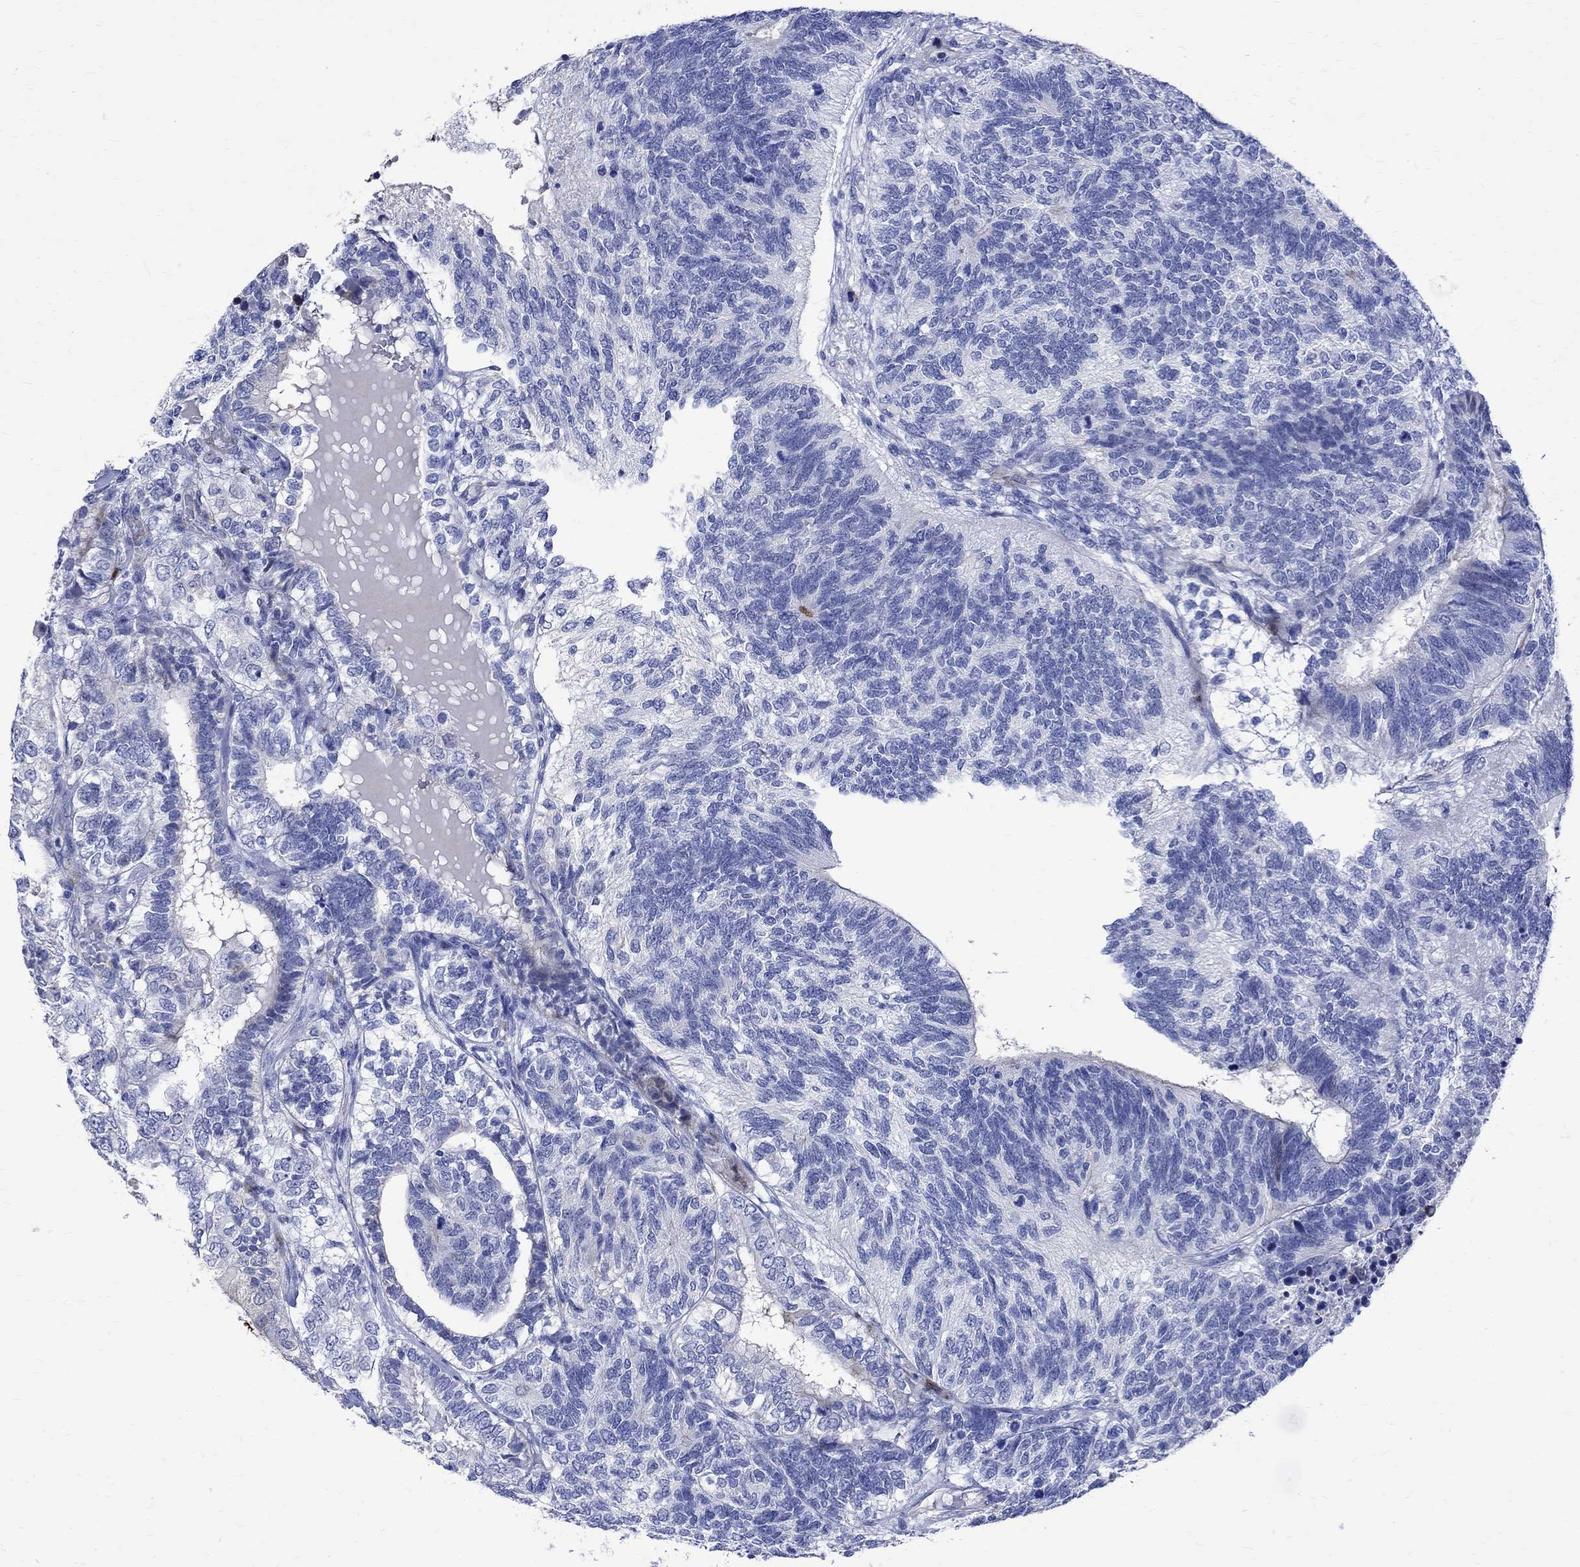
{"staining": {"intensity": "negative", "quantity": "none", "location": "none"}, "tissue": "testis cancer", "cell_type": "Tumor cells", "image_type": "cancer", "snomed": [{"axis": "morphology", "description": "Seminoma, NOS"}, {"axis": "morphology", "description": "Carcinoma, Embryonal, NOS"}, {"axis": "topography", "description": "Testis"}], "caption": "Immunohistochemical staining of testis embryonal carcinoma exhibits no significant expression in tumor cells. (Immunohistochemistry (ihc), brightfield microscopy, high magnification).", "gene": "PARVB", "patient": {"sex": "male", "age": 41}}